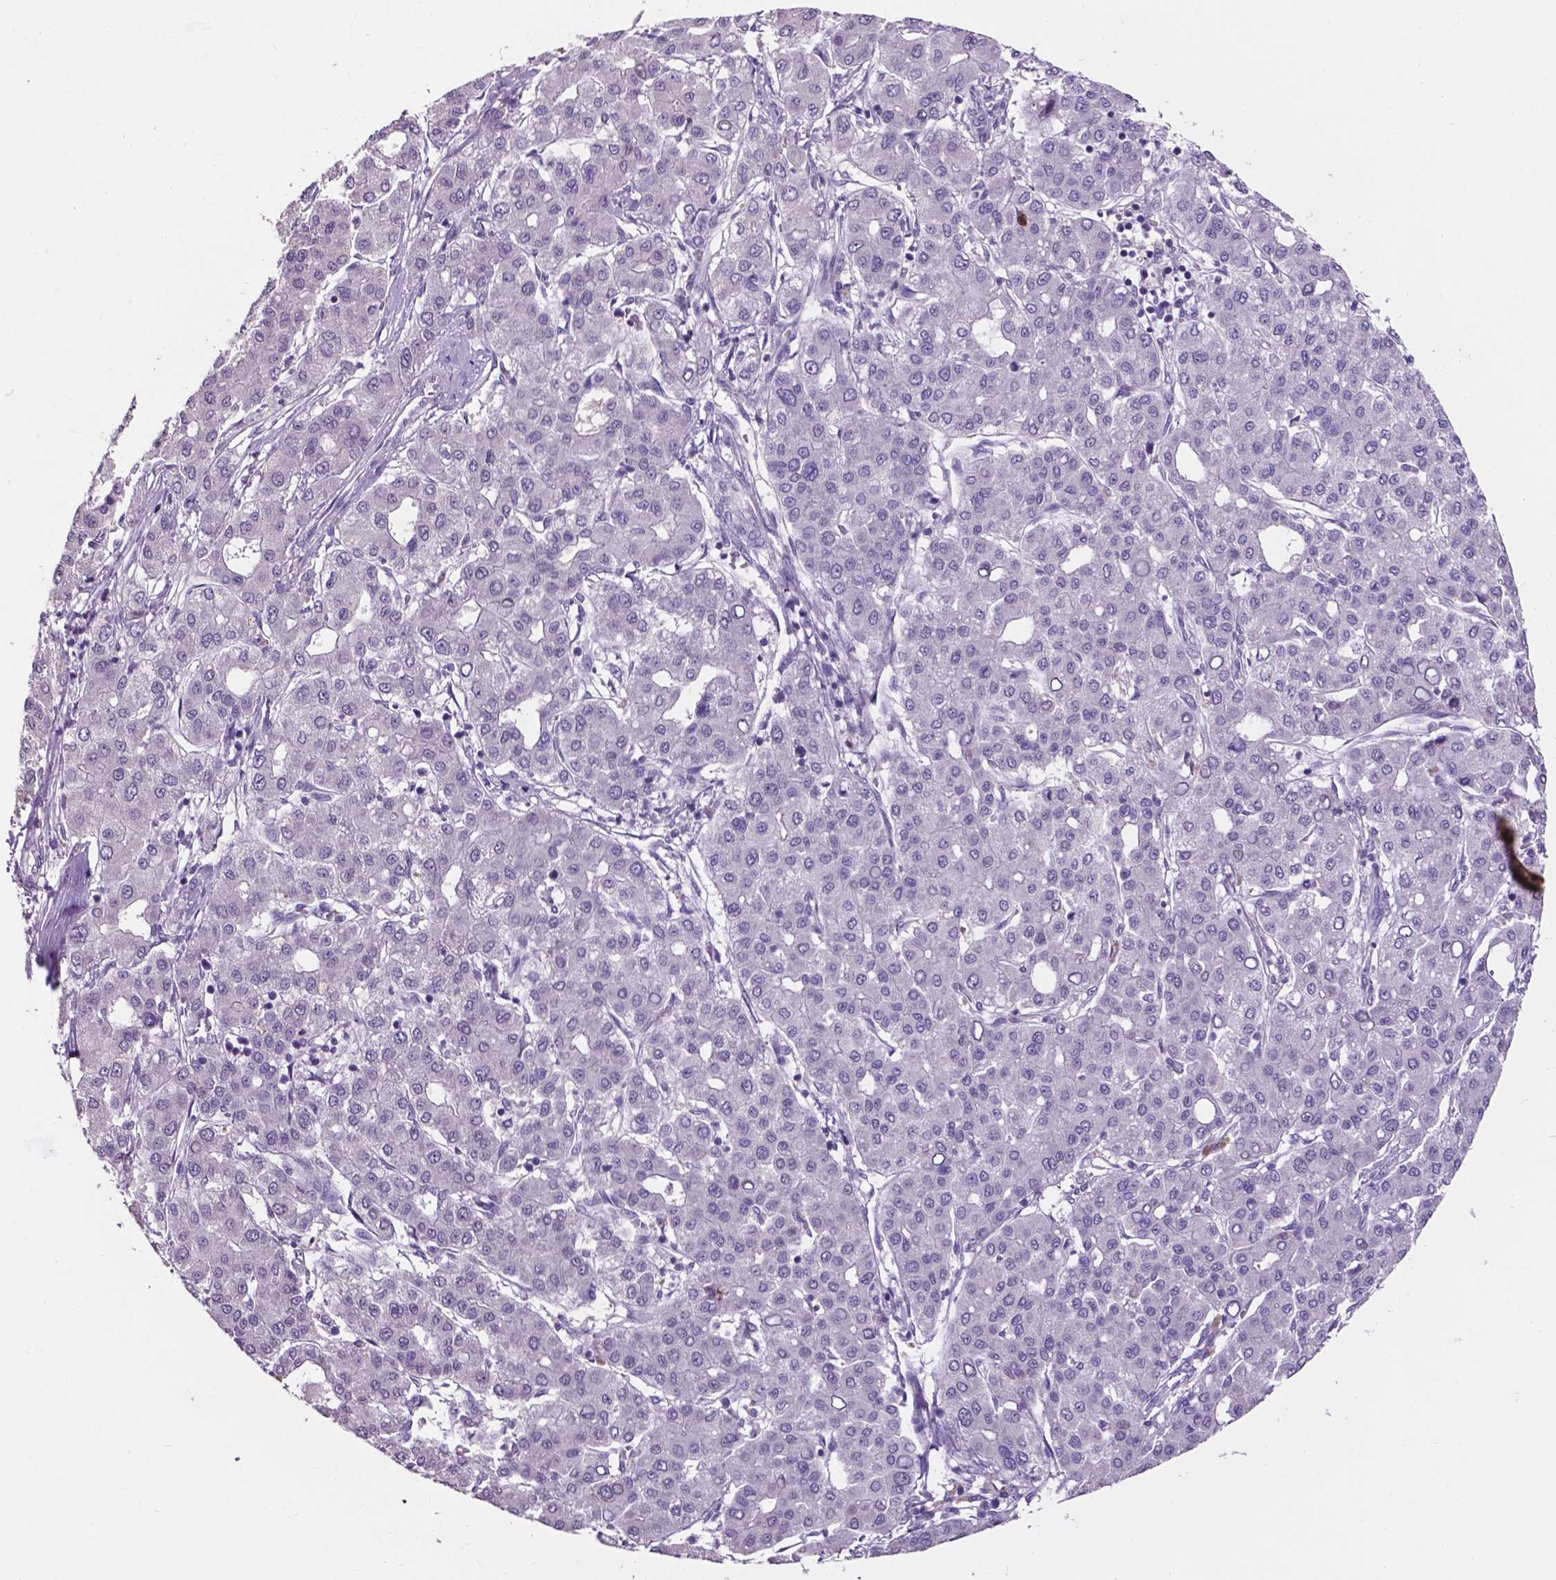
{"staining": {"intensity": "negative", "quantity": "none", "location": "none"}, "tissue": "liver cancer", "cell_type": "Tumor cells", "image_type": "cancer", "snomed": [{"axis": "morphology", "description": "Carcinoma, Hepatocellular, NOS"}, {"axis": "topography", "description": "Liver"}], "caption": "Tumor cells show no significant protein staining in hepatocellular carcinoma (liver). (Brightfield microscopy of DAB (3,3'-diaminobenzidine) immunohistochemistry (IHC) at high magnification).", "gene": "PLSCR1", "patient": {"sex": "male", "age": 65}}